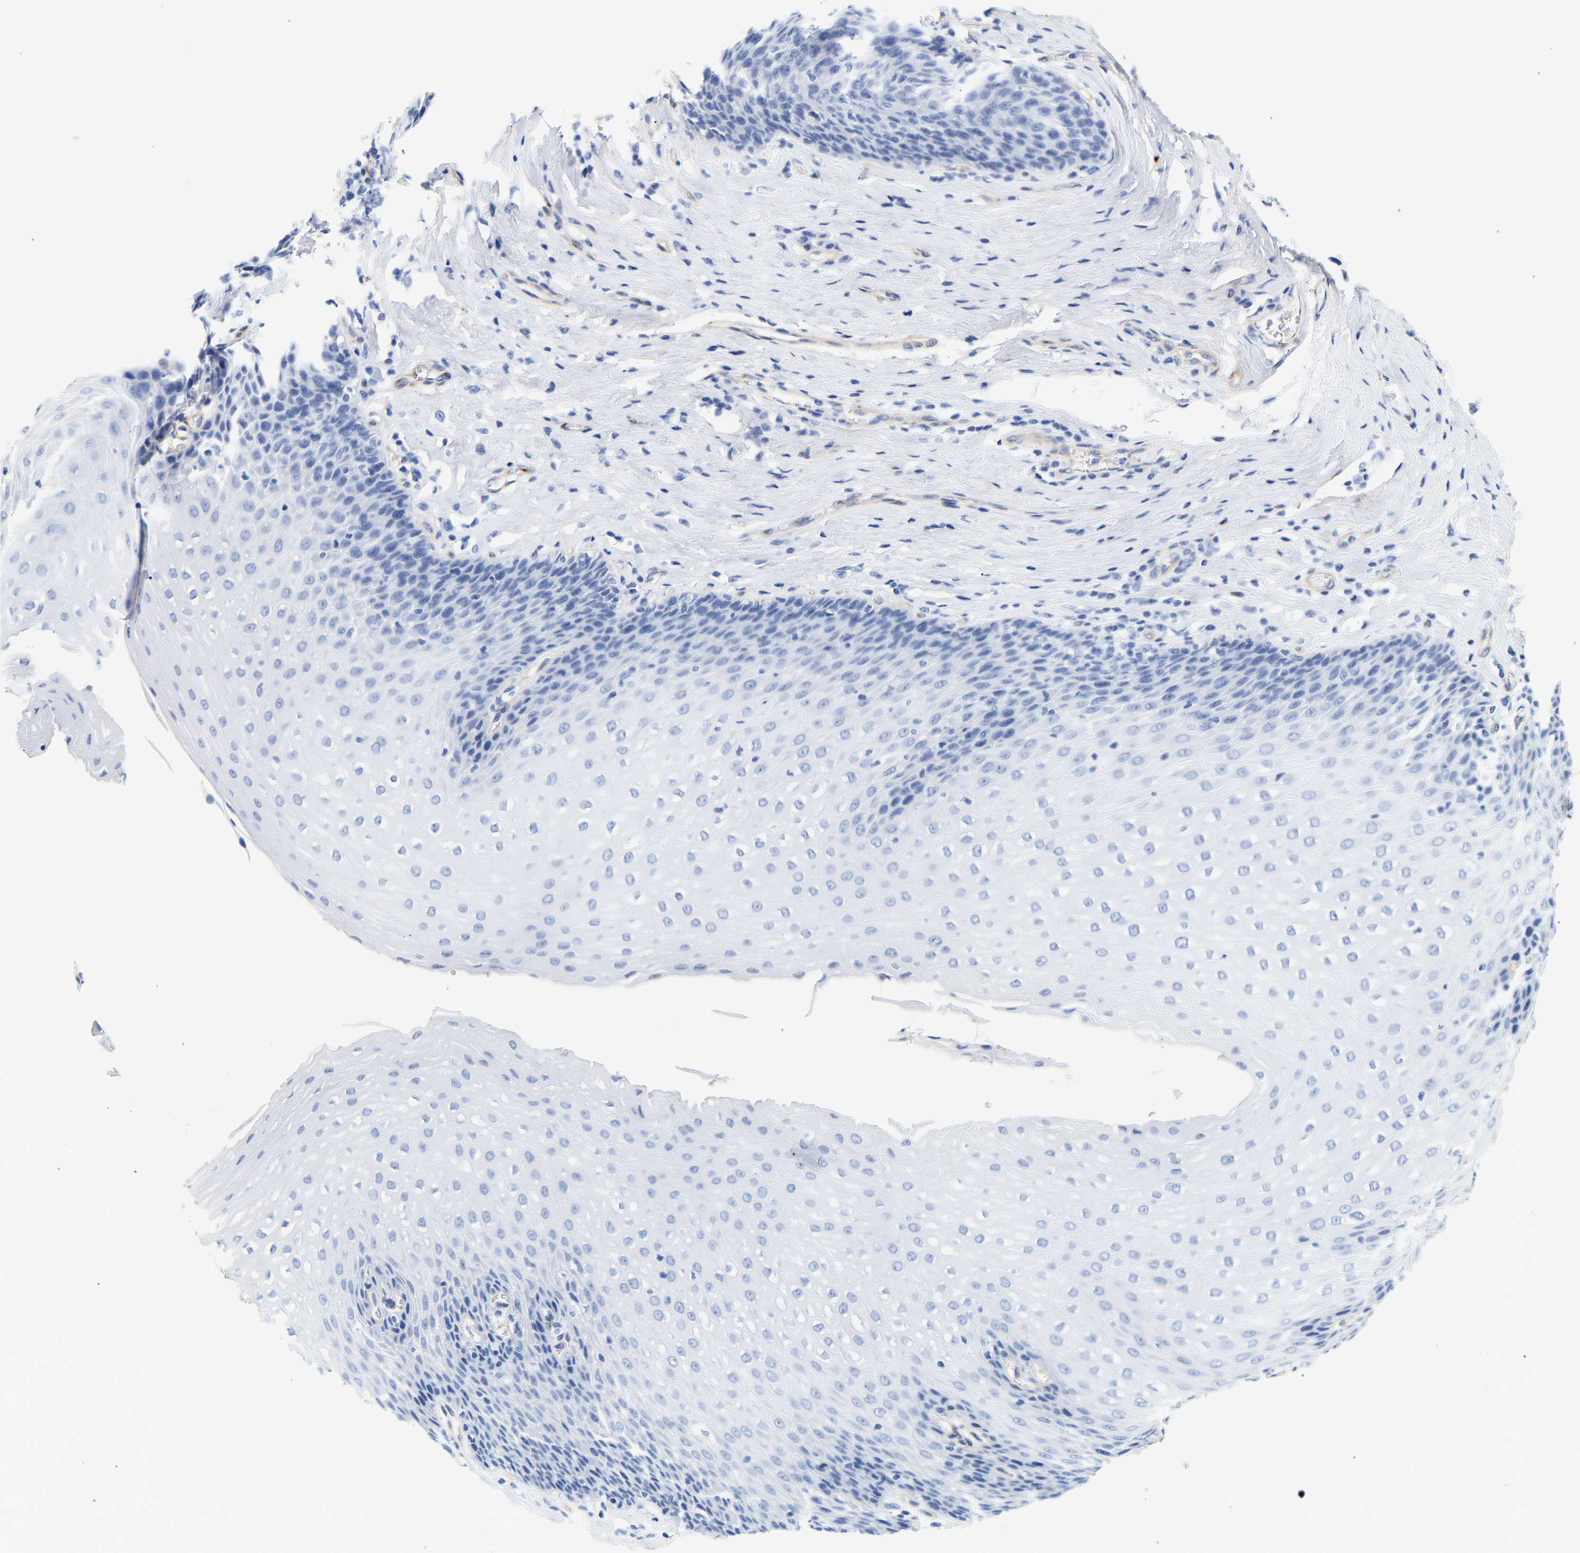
{"staining": {"intensity": "negative", "quantity": "none", "location": "none"}, "tissue": "esophagus", "cell_type": "Squamous epithelial cells", "image_type": "normal", "snomed": [{"axis": "morphology", "description": "Normal tissue, NOS"}, {"axis": "topography", "description": "Esophagus"}], "caption": "This micrograph is of normal esophagus stained with IHC to label a protein in brown with the nuclei are counter-stained blue. There is no expression in squamous epithelial cells. (Brightfield microscopy of DAB IHC at high magnification).", "gene": "IGFBP7", "patient": {"sex": "female", "age": 61}}